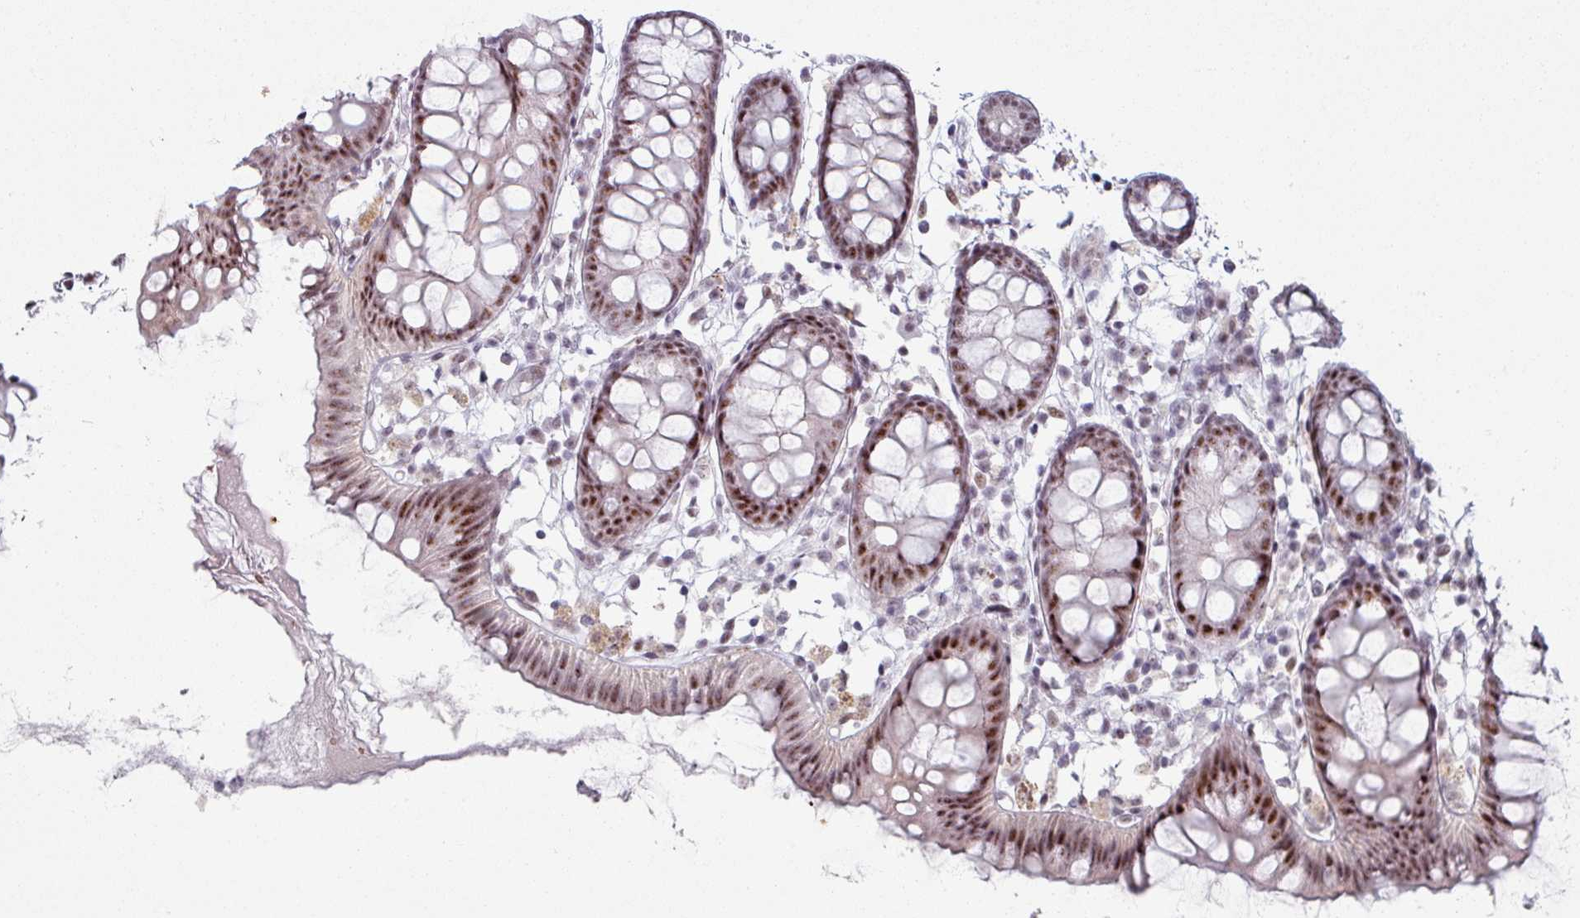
{"staining": {"intensity": "moderate", "quantity": ">75%", "location": "nuclear"}, "tissue": "colon", "cell_type": "Endothelial cells", "image_type": "normal", "snomed": [{"axis": "morphology", "description": "Normal tissue, NOS"}, {"axis": "topography", "description": "Colon"}], "caption": "Immunohistochemistry (IHC) histopathology image of unremarkable colon: colon stained using immunohistochemistry demonstrates medium levels of moderate protein expression localized specifically in the nuclear of endothelial cells, appearing as a nuclear brown color.", "gene": "NCOR1", "patient": {"sex": "female", "age": 84}}